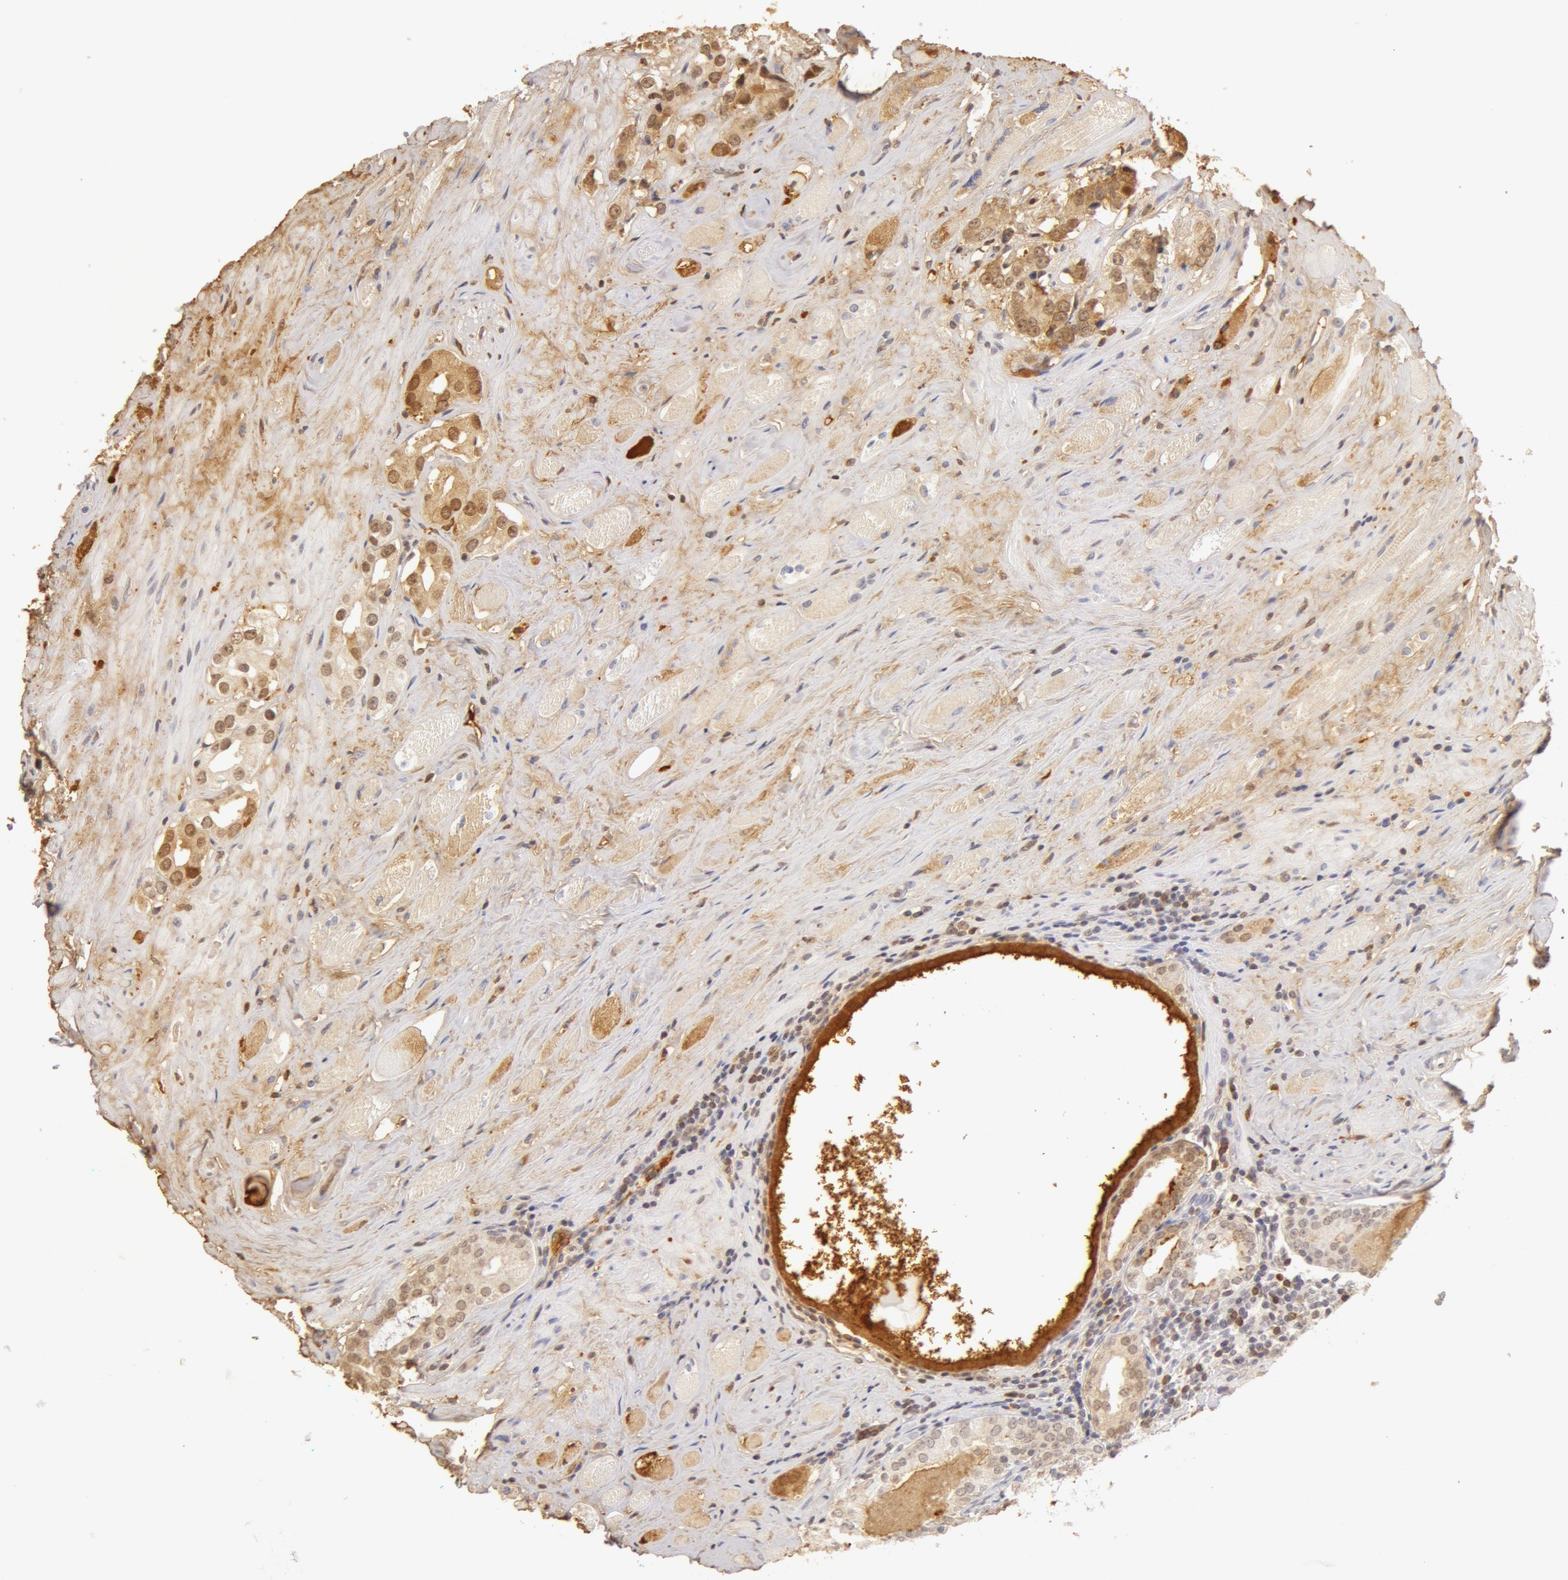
{"staining": {"intensity": "moderate", "quantity": "25%-75%", "location": "cytoplasmic/membranous,nuclear"}, "tissue": "prostate cancer", "cell_type": "Tumor cells", "image_type": "cancer", "snomed": [{"axis": "morphology", "description": "Adenocarcinoma, Medium grade"}, {"axis": "topography", "description": "Prostate"}], "caption": "Protein analysis of adenocarcinoma (medium-grade) (prostate) tissue reveals moderate cytoplasmic/membranous and nuclear staining in approximately 25%-75% of tumor cells.", "gene": "TF", "patient": {"sex": "male", "age": 73}}